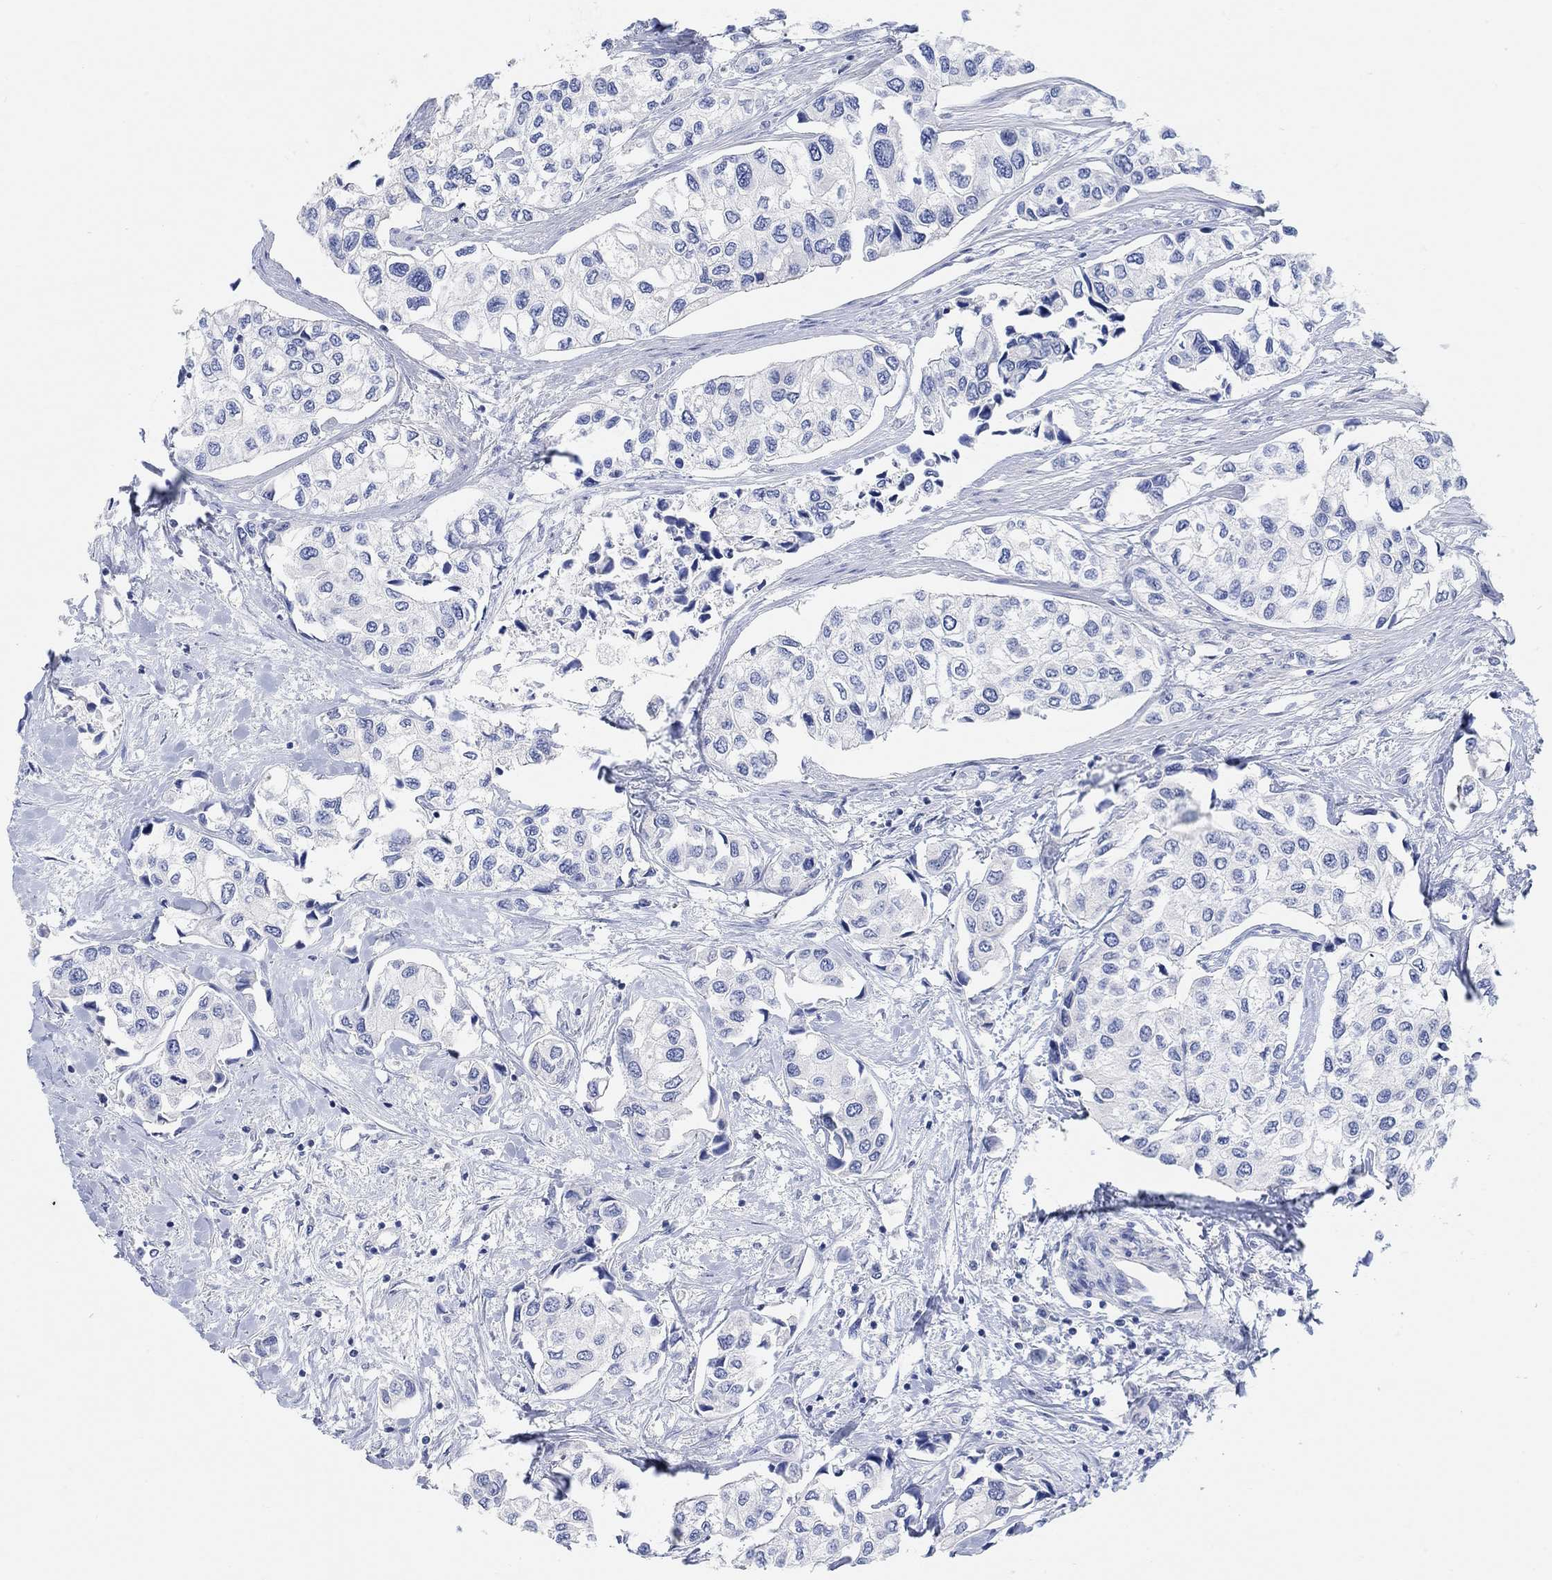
{"staining": {"intensity": "negative", "quantity": "none", "location": "none"}, "tissue": "urothelial cancer", "cell_type": "Tumor cells", "image_type": "cancer", "snomed": [{"axis": "morphology", "description": "Urothelial carcinoma, High grade"}, {"axis": "topography", "description": "Urinary bladder"}], "caption": "High power microscopy image of an immunohistochemistry micrograph of urothelial cancer, revealing no significant expression in tumor cells.", "gene": "NLRP14", "patient": {"sex": "male", "age": 73}}